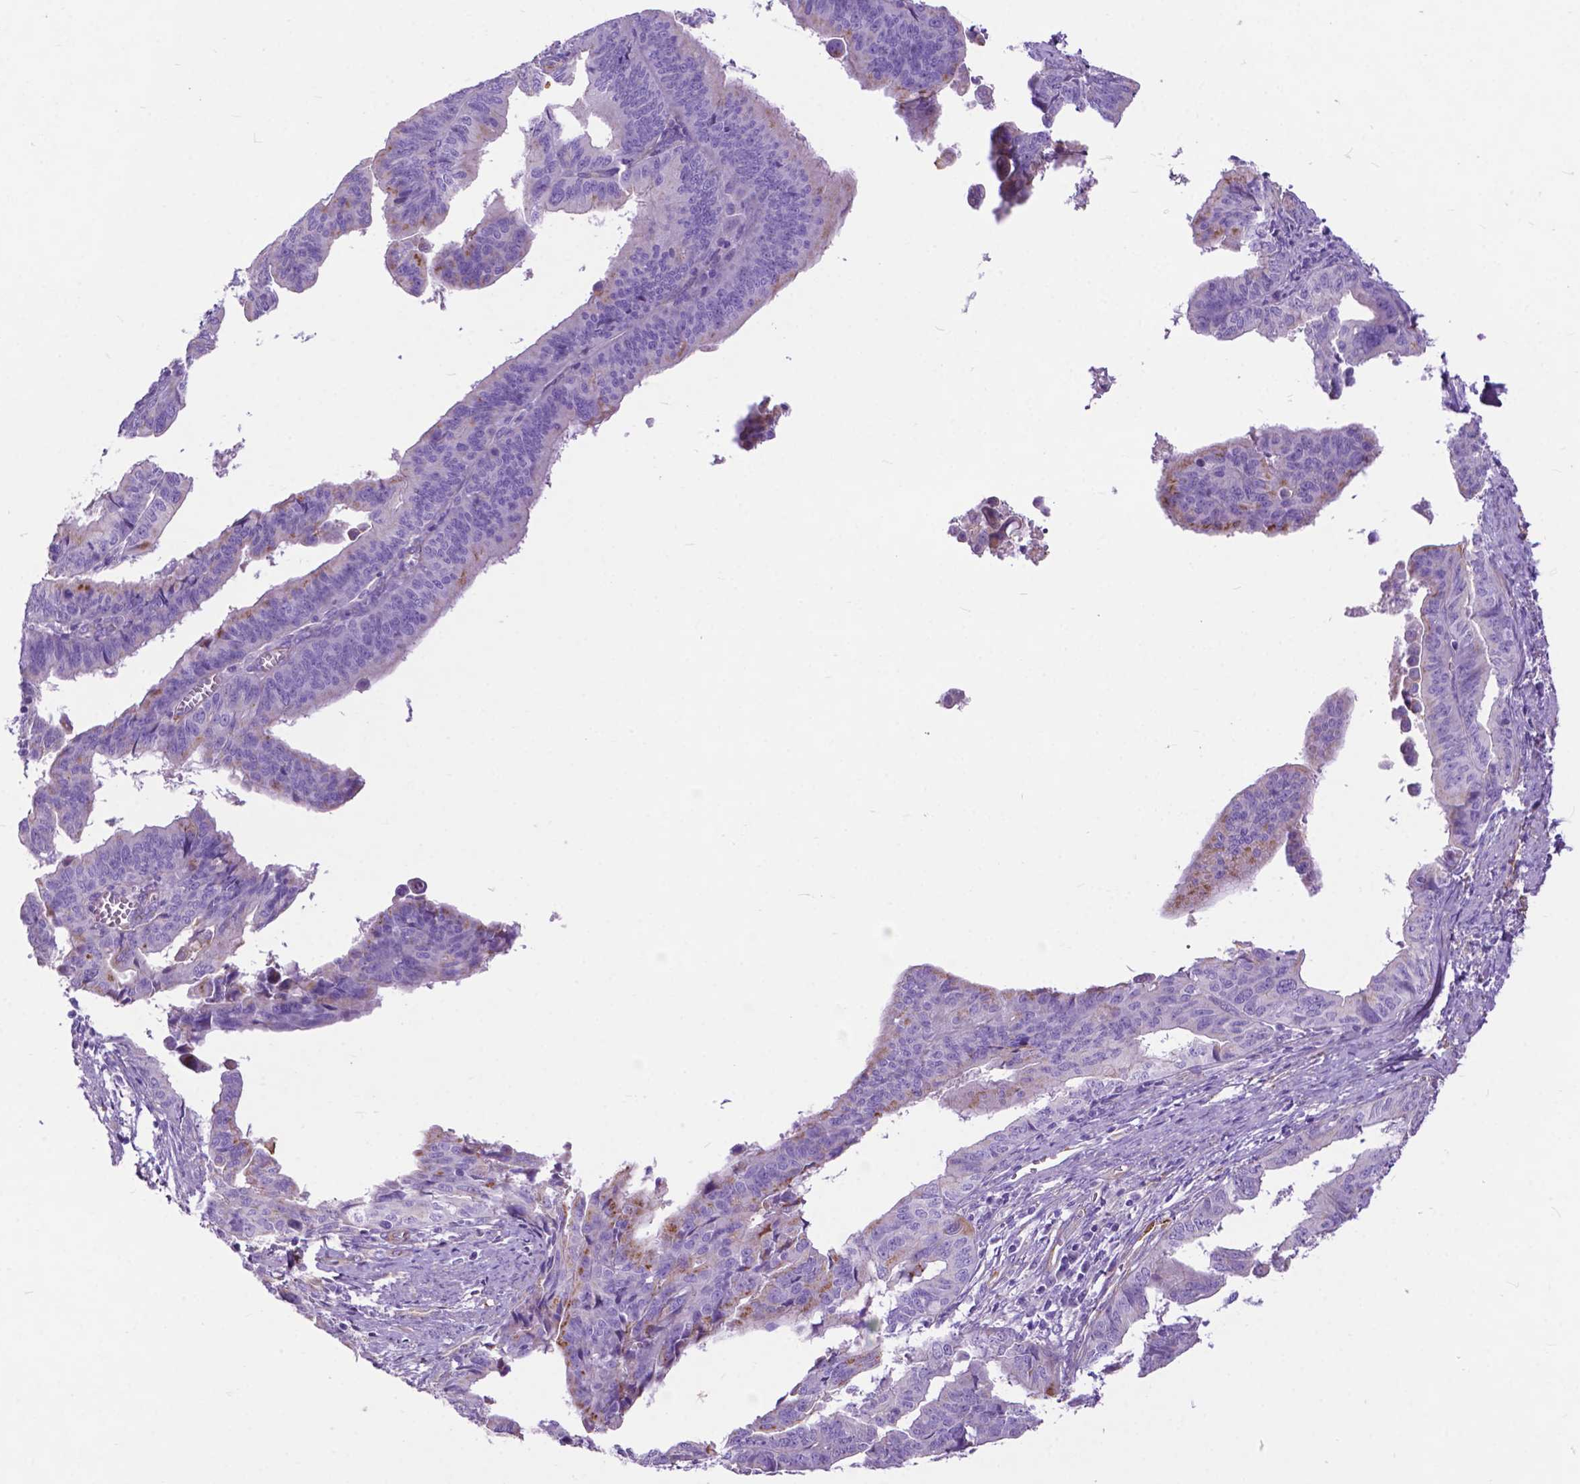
{"staining": {"intensity": "negative", "quantity": "none", "location": "none"}, "tissue": "endometrial cancer", "cell_type": "Tumor cells", "image_type": "cancer", "snomed": [{"axis": "morphology", "description": "Adenocarcinoma, NOS"}, {"axis": "topography", "description": "Endometrium"}], "caption": "Immunohistochemical staining of human endometrial cancer demonstrates no significant positivity in tumor cells. (DAB (3,3'-diaminobenzidine) IHC visualized using brightfield microscopy, high magnification).", "gene": "PCDHA12", "patient": {"sex": "female", "age": 65}}